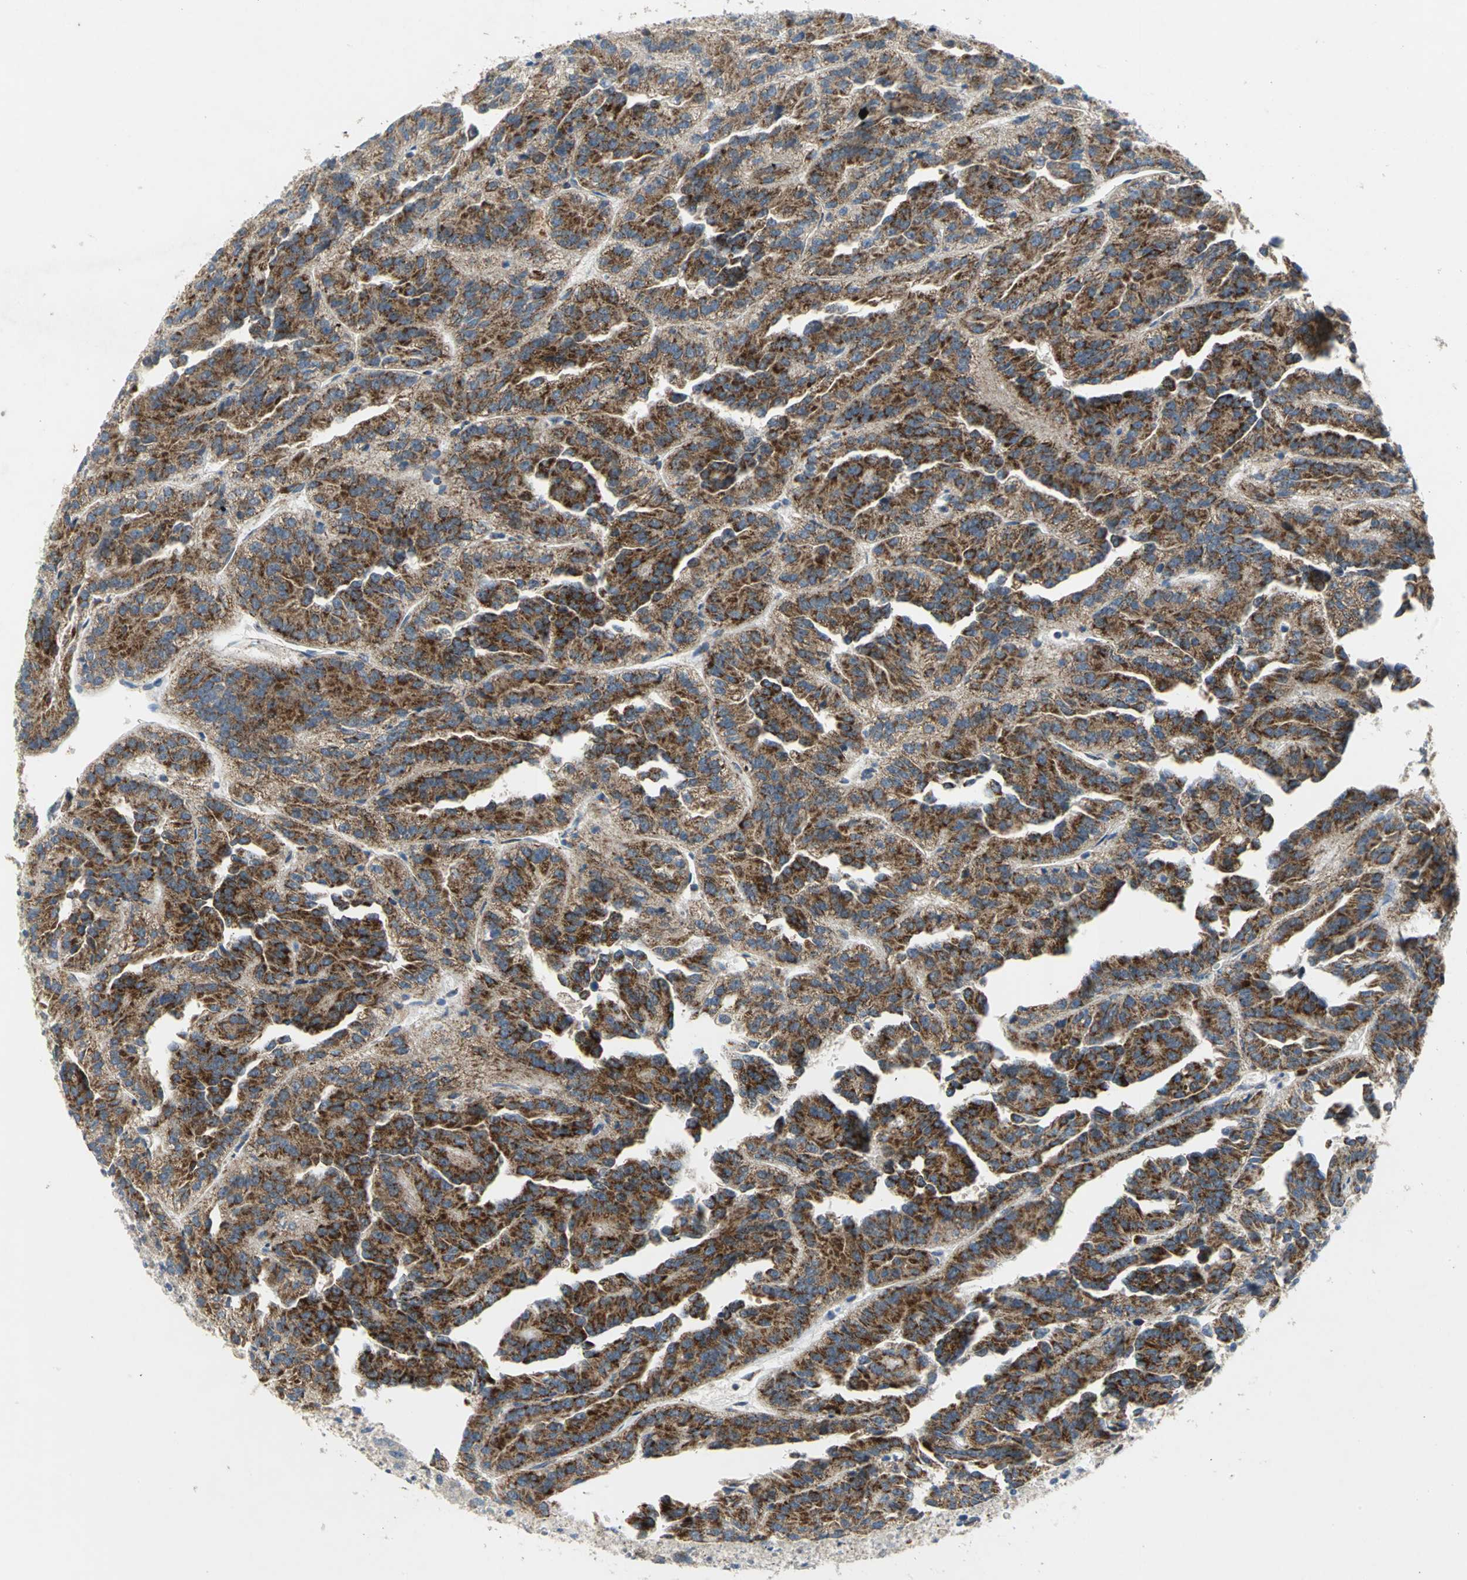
{"staining": {"intensity": "strong", "quantity": ">75%", "location": "cytoplasmic/membranous"}, "tissue": "renal cancer", "cell_type": "Tumor cells", "image_type": "cancer", "snomed": [{"axis": "morphology", "description": "Adenocarcinoma, NOS"}, {"axis": "topography", "description": "Kidney"}], "caption": "IHC staining of adenocarcinoma (renal), which reveals high levels of strong cytoplasmic/membranous positivity in about >75% of tumor cells indicating strong cytoplasmic/membranous protein expression. The staining was performed using DAB (3,3'-diaminobenzidine) (brown) for protein detection and nuclei were counterstained in hematoxylin (blue).", "gene": "SPPL2B", "patient": {"sex": "male", "age": 46}}